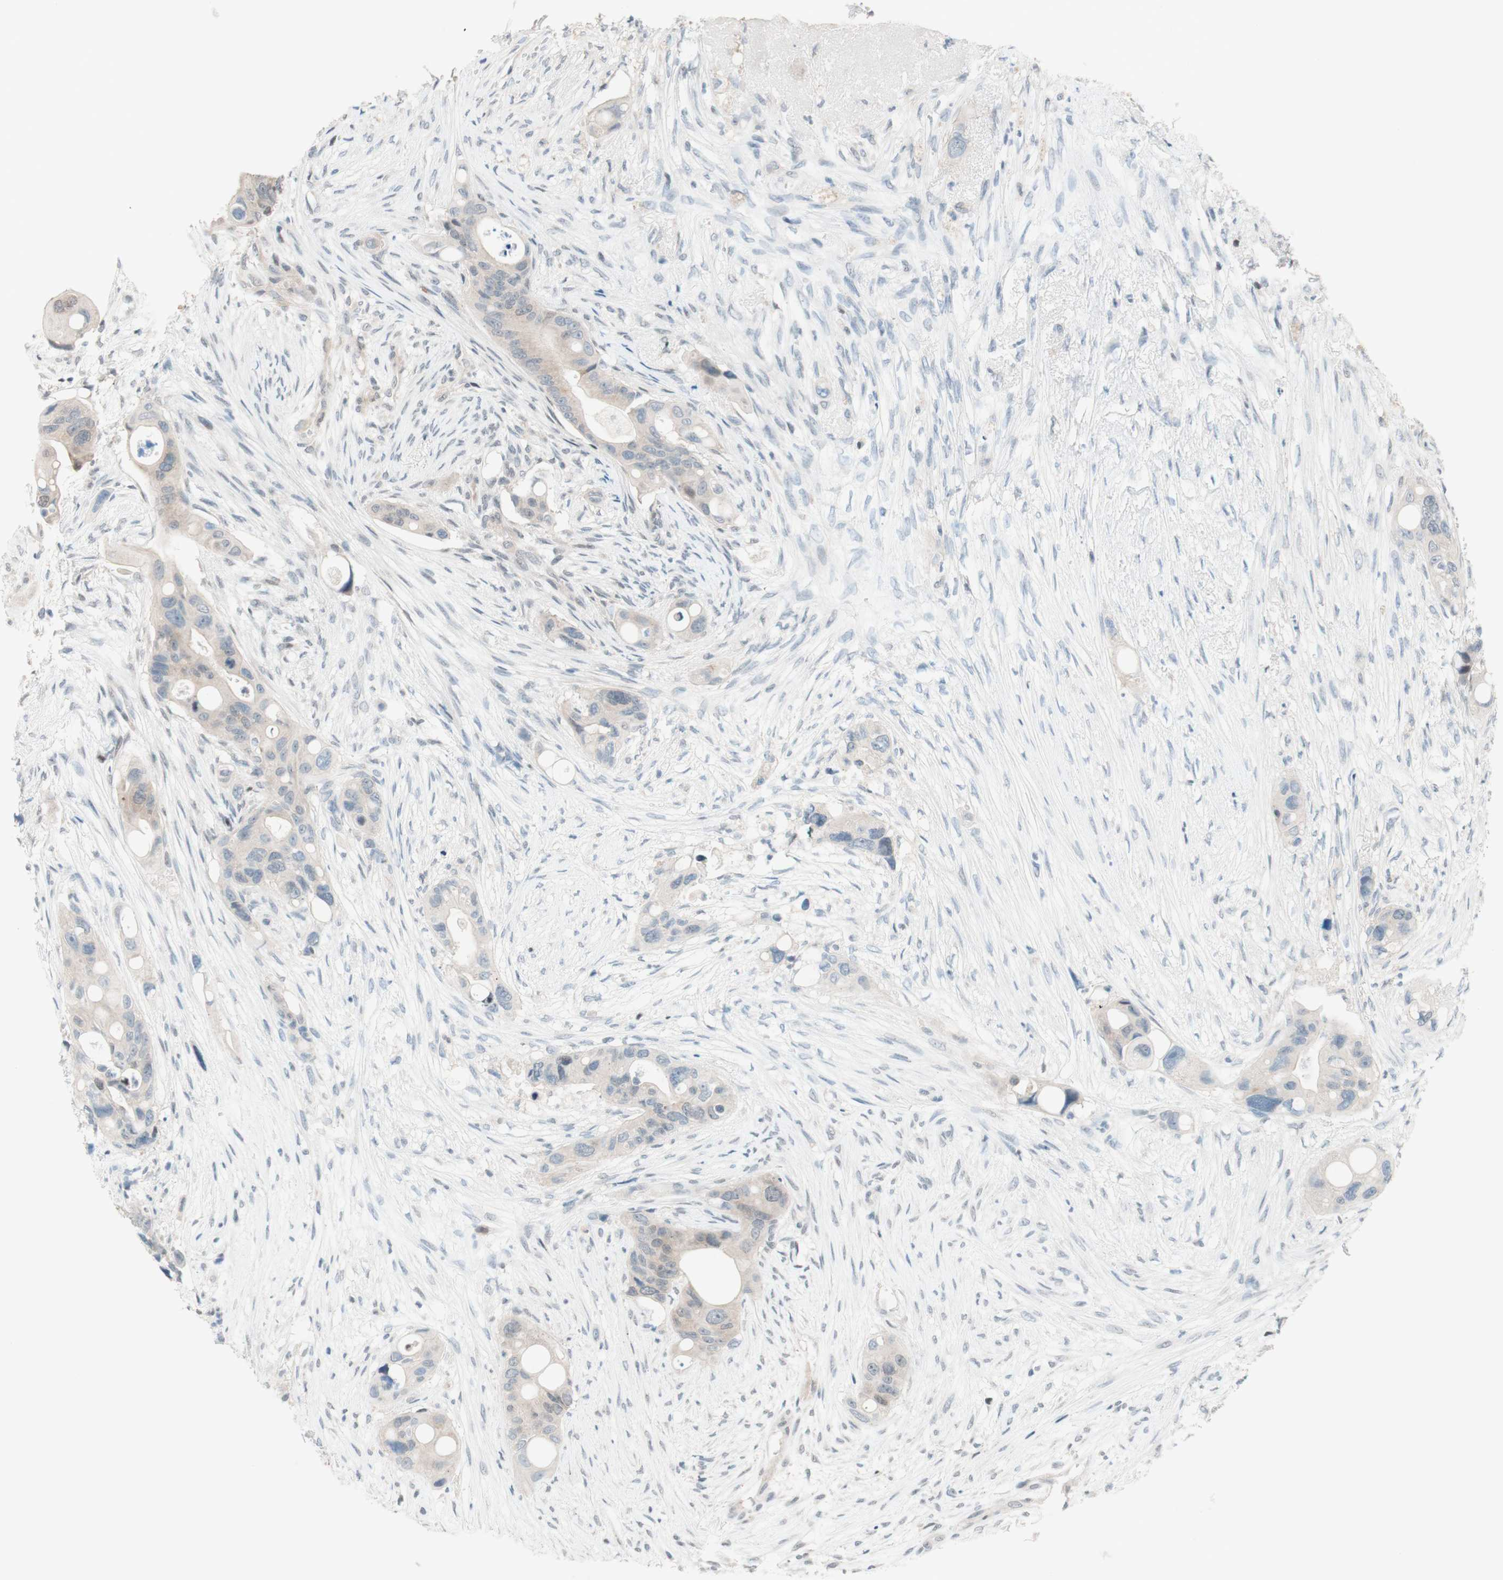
{"staining": {"intensity": "weak", "quantity": "25%-75%", "location": "cytoplasmic/membranous"}, "tissue": "colorectal cancer", "cell_type": "Tumor cells", "image_type": "cancer", "snomed": [{"axis": "morphology", "description": "Adenocarcinoma, NOS"}, {"axis": "topography", "description": "Colon"}], "caption": "Colorectal cancer (adenocarcinoma) stained with a brown dye shows weak cytoplasmic/membranous positive staining in approximately 25%-75% of tumor cells.", "gene": "JPH1", "patient": {"sex": "female", "age": 57}}